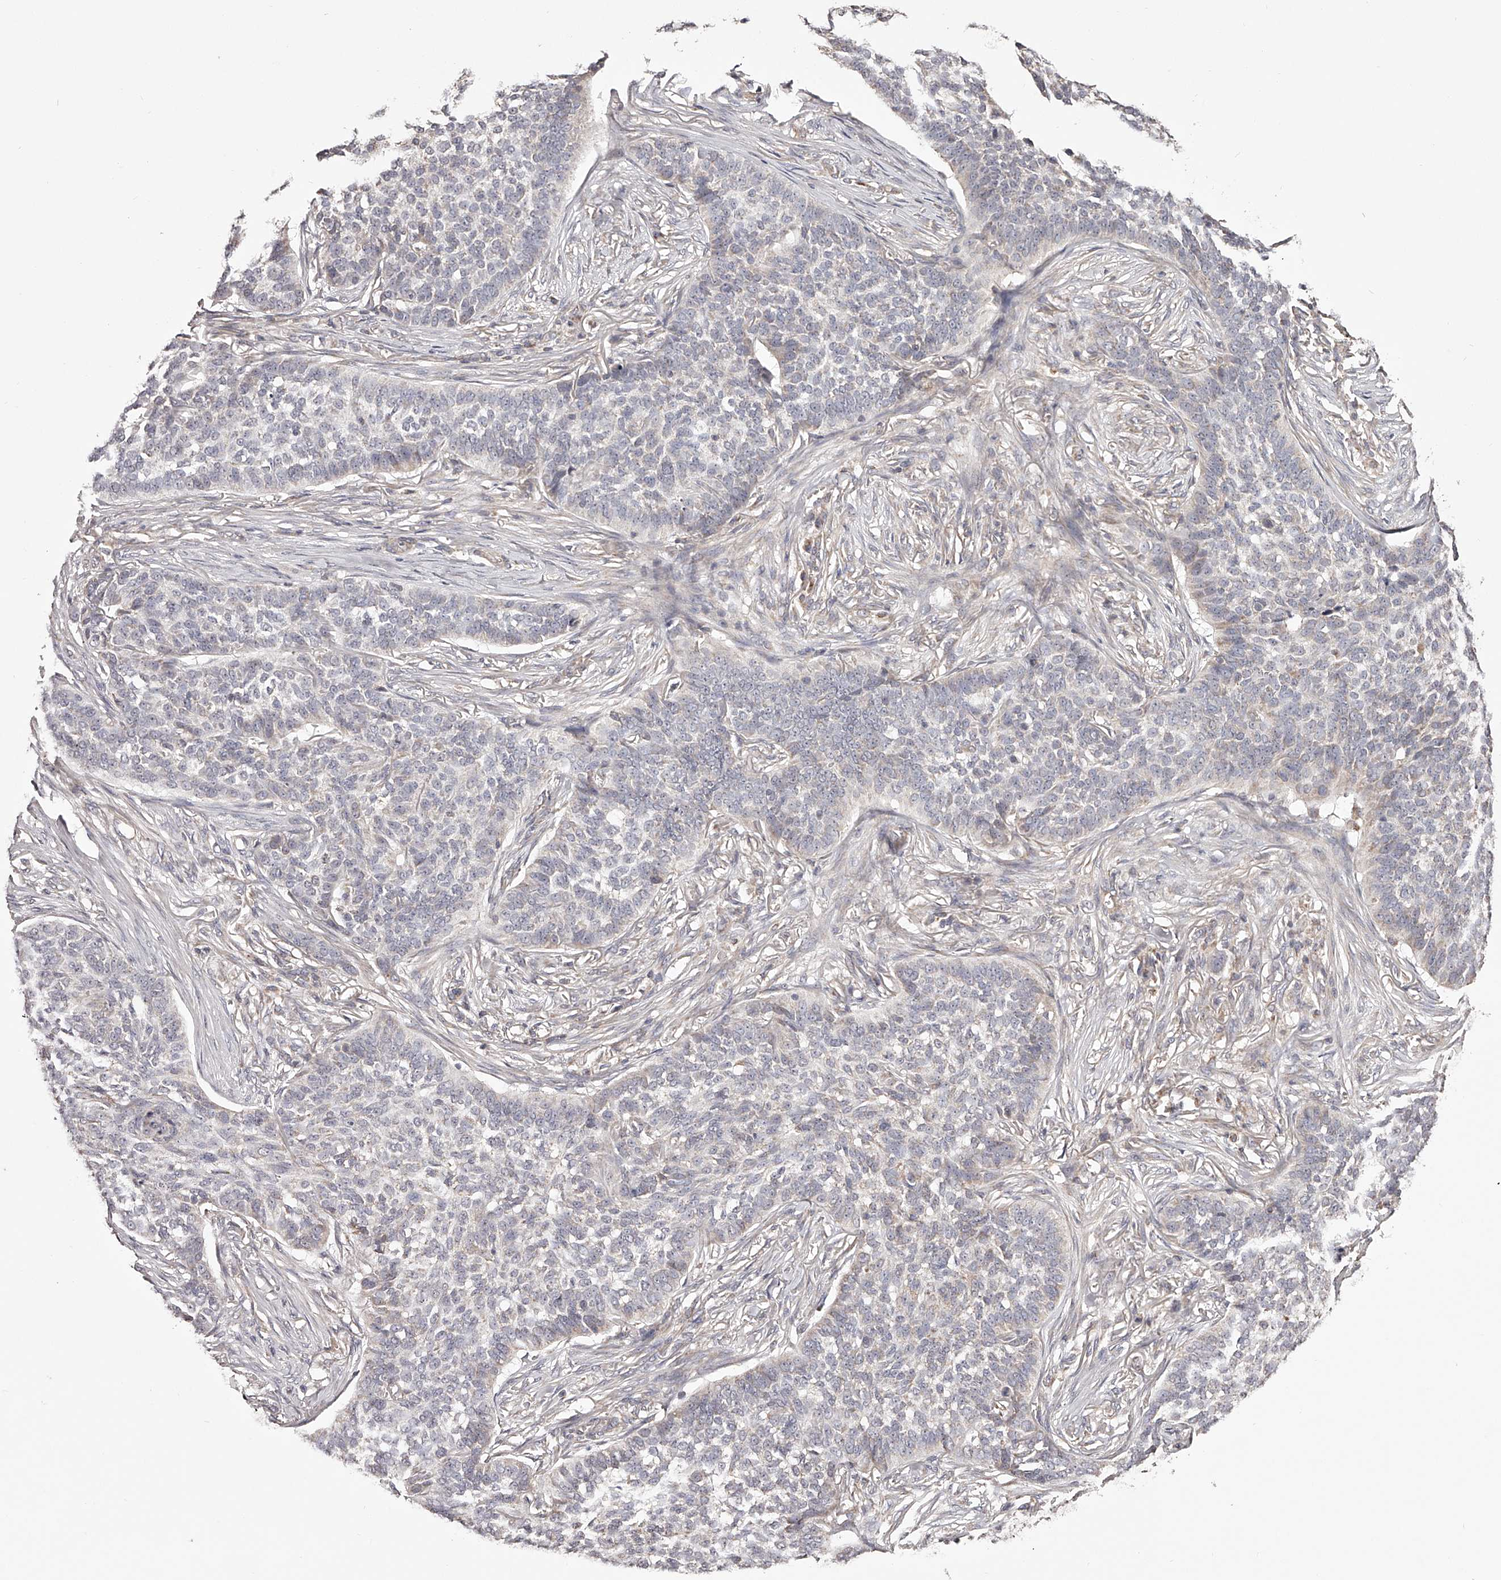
{"staining": {"intensity": "negative", "quantity": "none", "location": "none"}, "tissue": "skin cancer", "cell_type": "Tumor cells", "image_type": "cancer", "snomed": [{"axis": "morphology", "description": "Basal cell carcinoma"}, {"axis": "topography", "description": "Skin"}], "caption": "The micrograph demonstrates no staining of tumor cells in basal cell carcinoma (skin).", "gene": "USP21", "patient": {"sex": "male", "age": 85}}